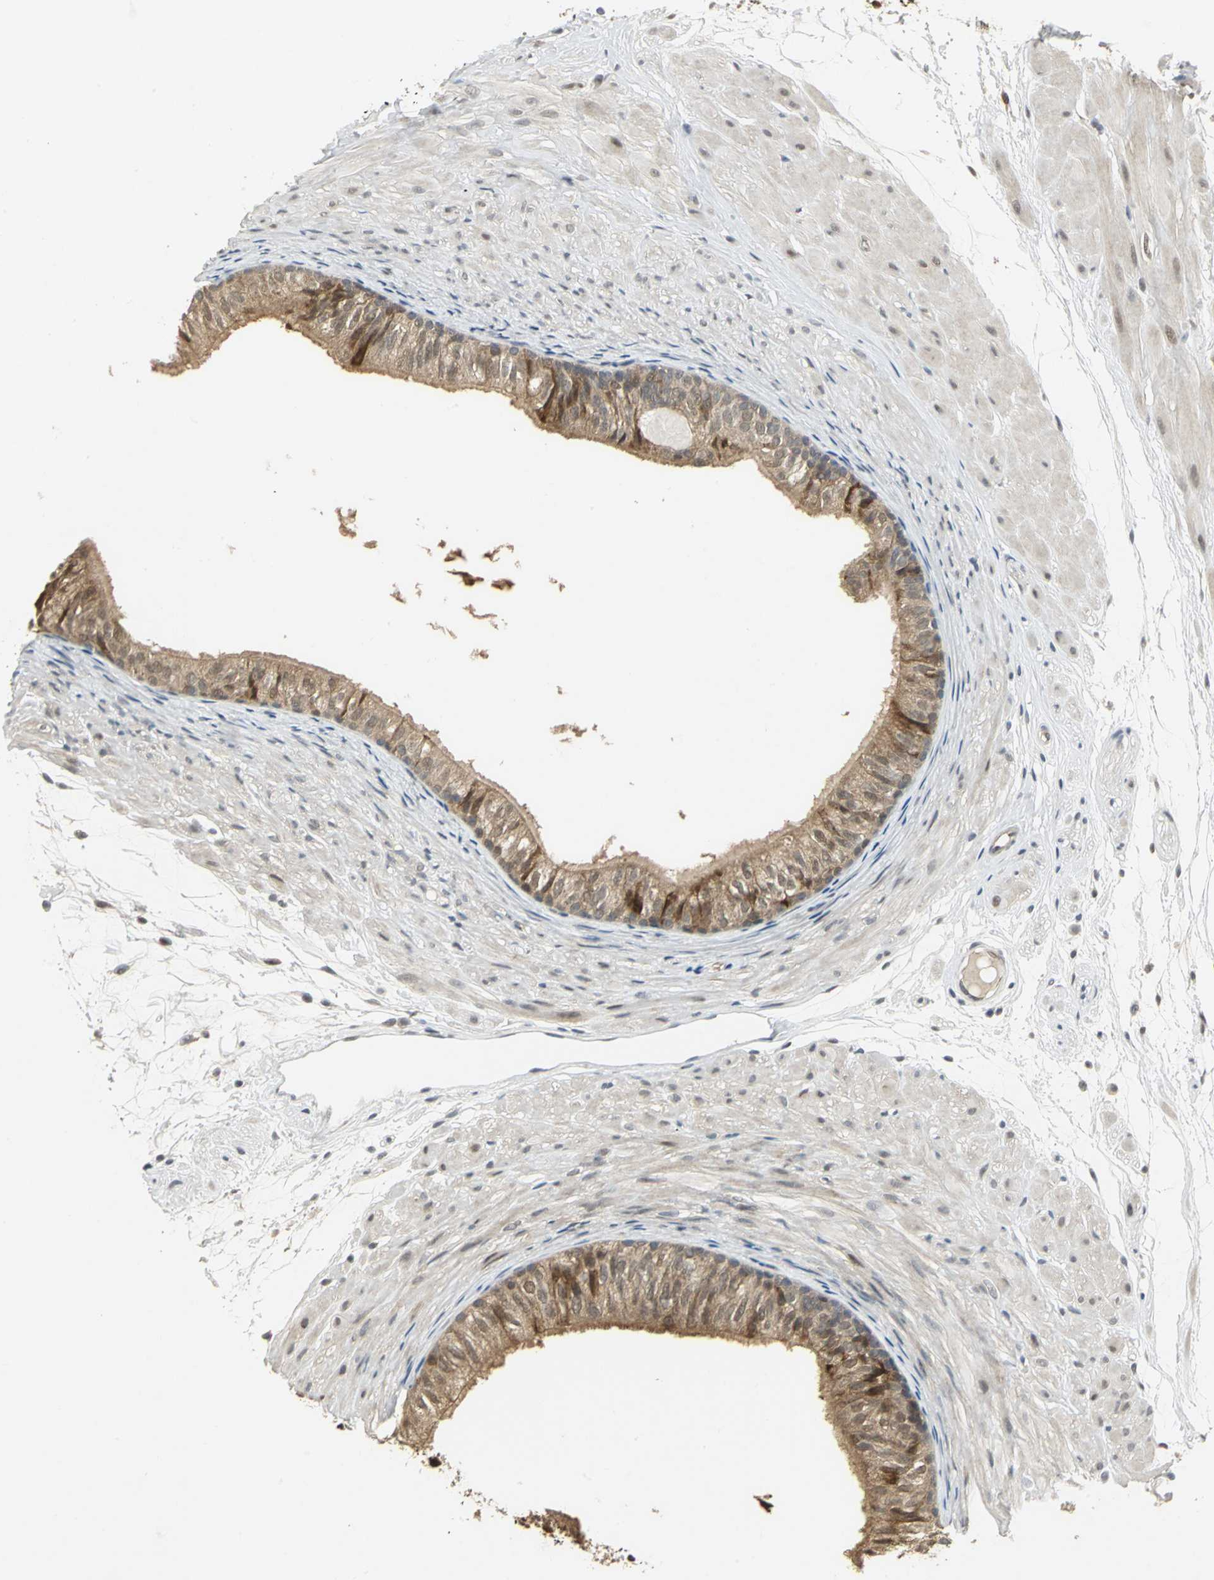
{"staining": {"intensity": "moderate", "quantity": ">75%", "location": "cytoplasmic/membranous"}, "tissue": "epididymis", "cell_type": "Glandular cells", "image_type": "normal", "snomed": [{"axis": "morphology", "description": "Normal tissue, NOS"}, {"axis": "morphology", "description": "Atrophy, NOS"}, {"axis": "topography", "description": "Testis"}, {"axis": "topography", "description": "Epididymis"}], "caption": "DAB immunohistochemical staining of unremarkable epididymis reveals moderate cytoplasmic/membranous protein staining in approximately >75% of glandular cells. Nuclei are stained in blue.", "gene": "PSMC4", "patient": {"sex": "male", "age": 18}}